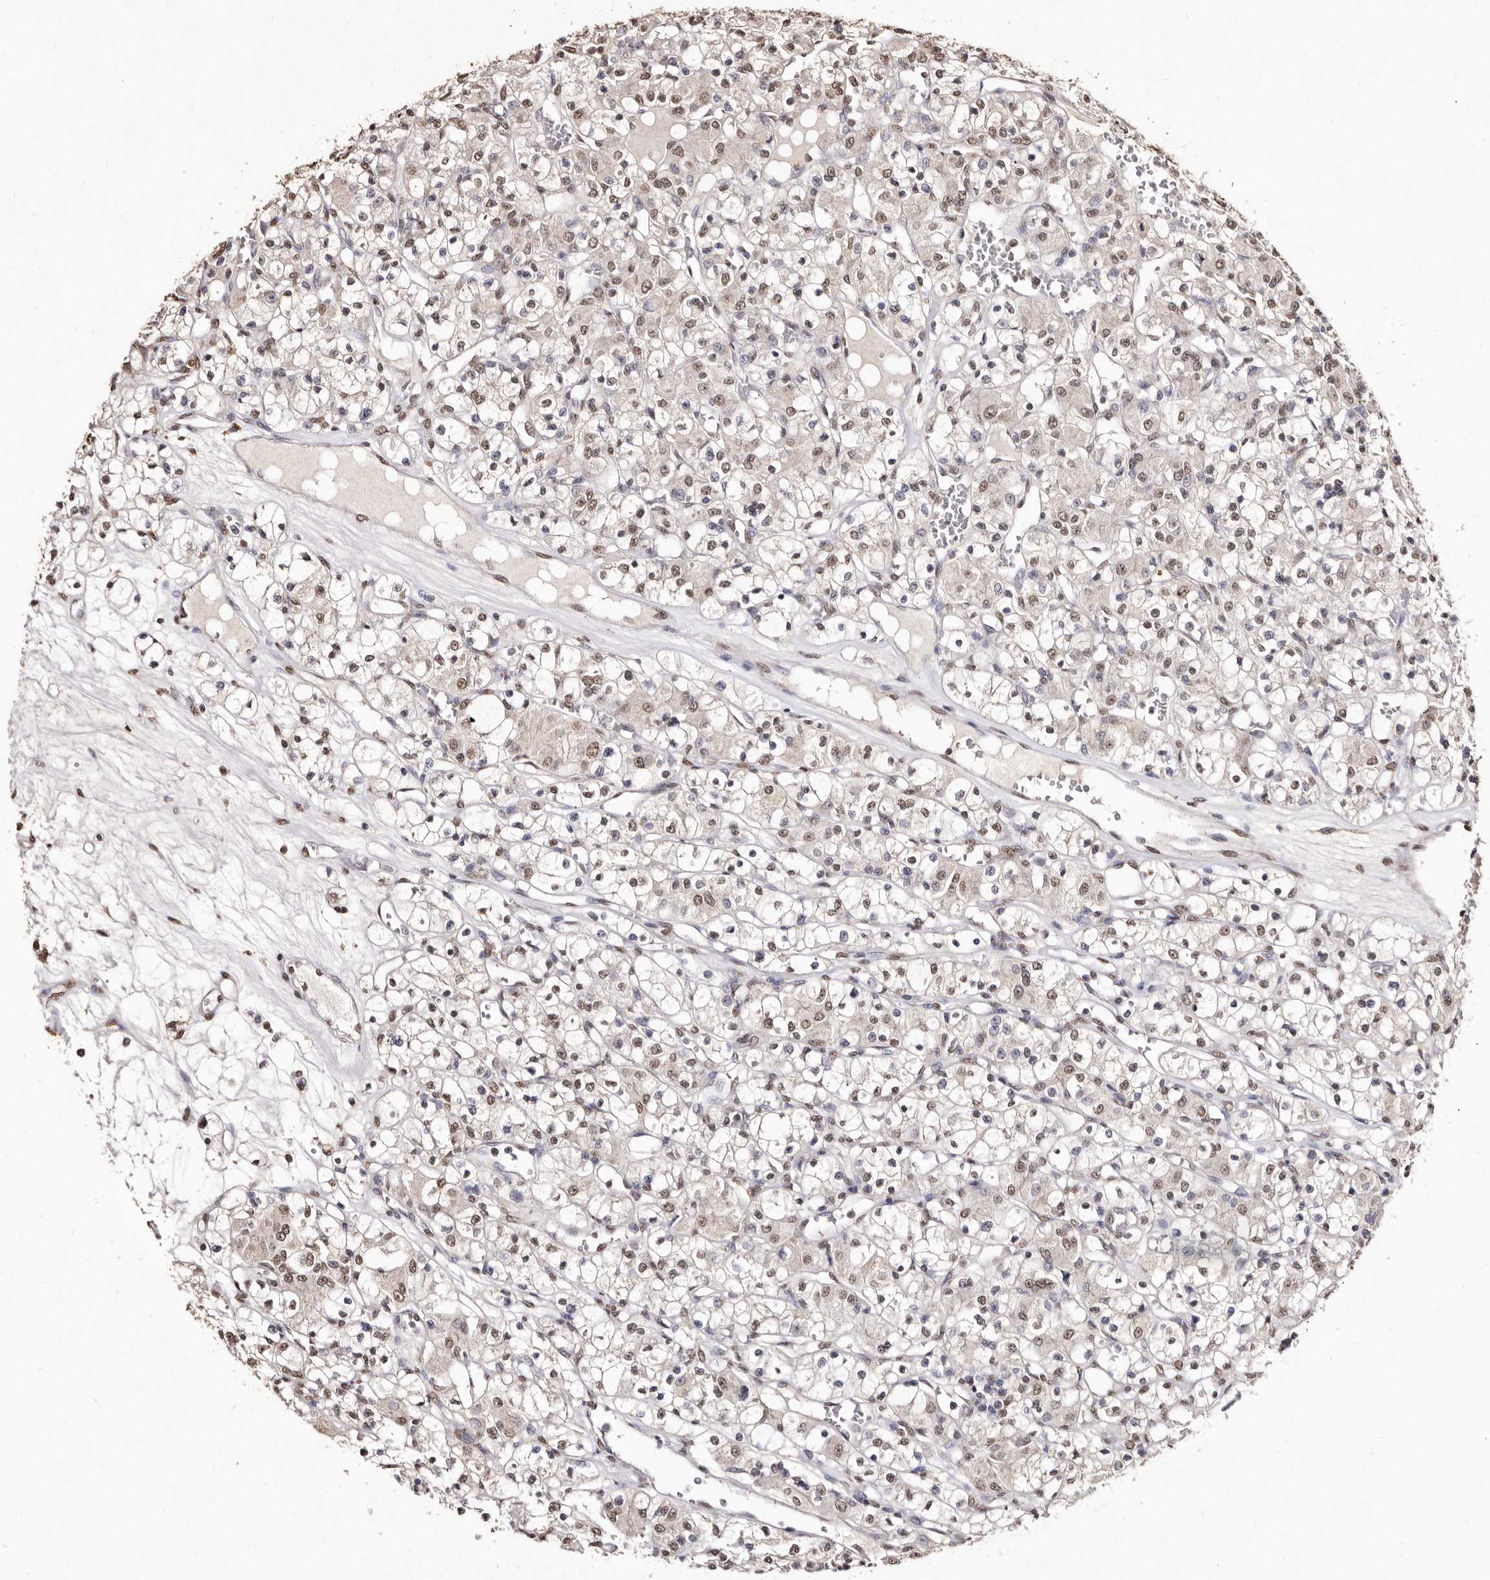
{"staining": {"intensity": "moderate", "quantity": ">75%", "location": "nuclear"}, "tissue": "renal cancer", "cell_type": "Tumor cells", "image_type": "cancer", "snomed": [{"axis": "morphology", "description": "Adenocarcinoma, NOS"}, {"axis": "topography", "description": "Kidney"}], "caption": "Adenocarcinoma (renal) stained with a brown dye exhibits moderate nuclear positive staining in about >75% of tumor cells.", "gene": "ERBB4", "patient": {"sex": "female", "age": 59}}